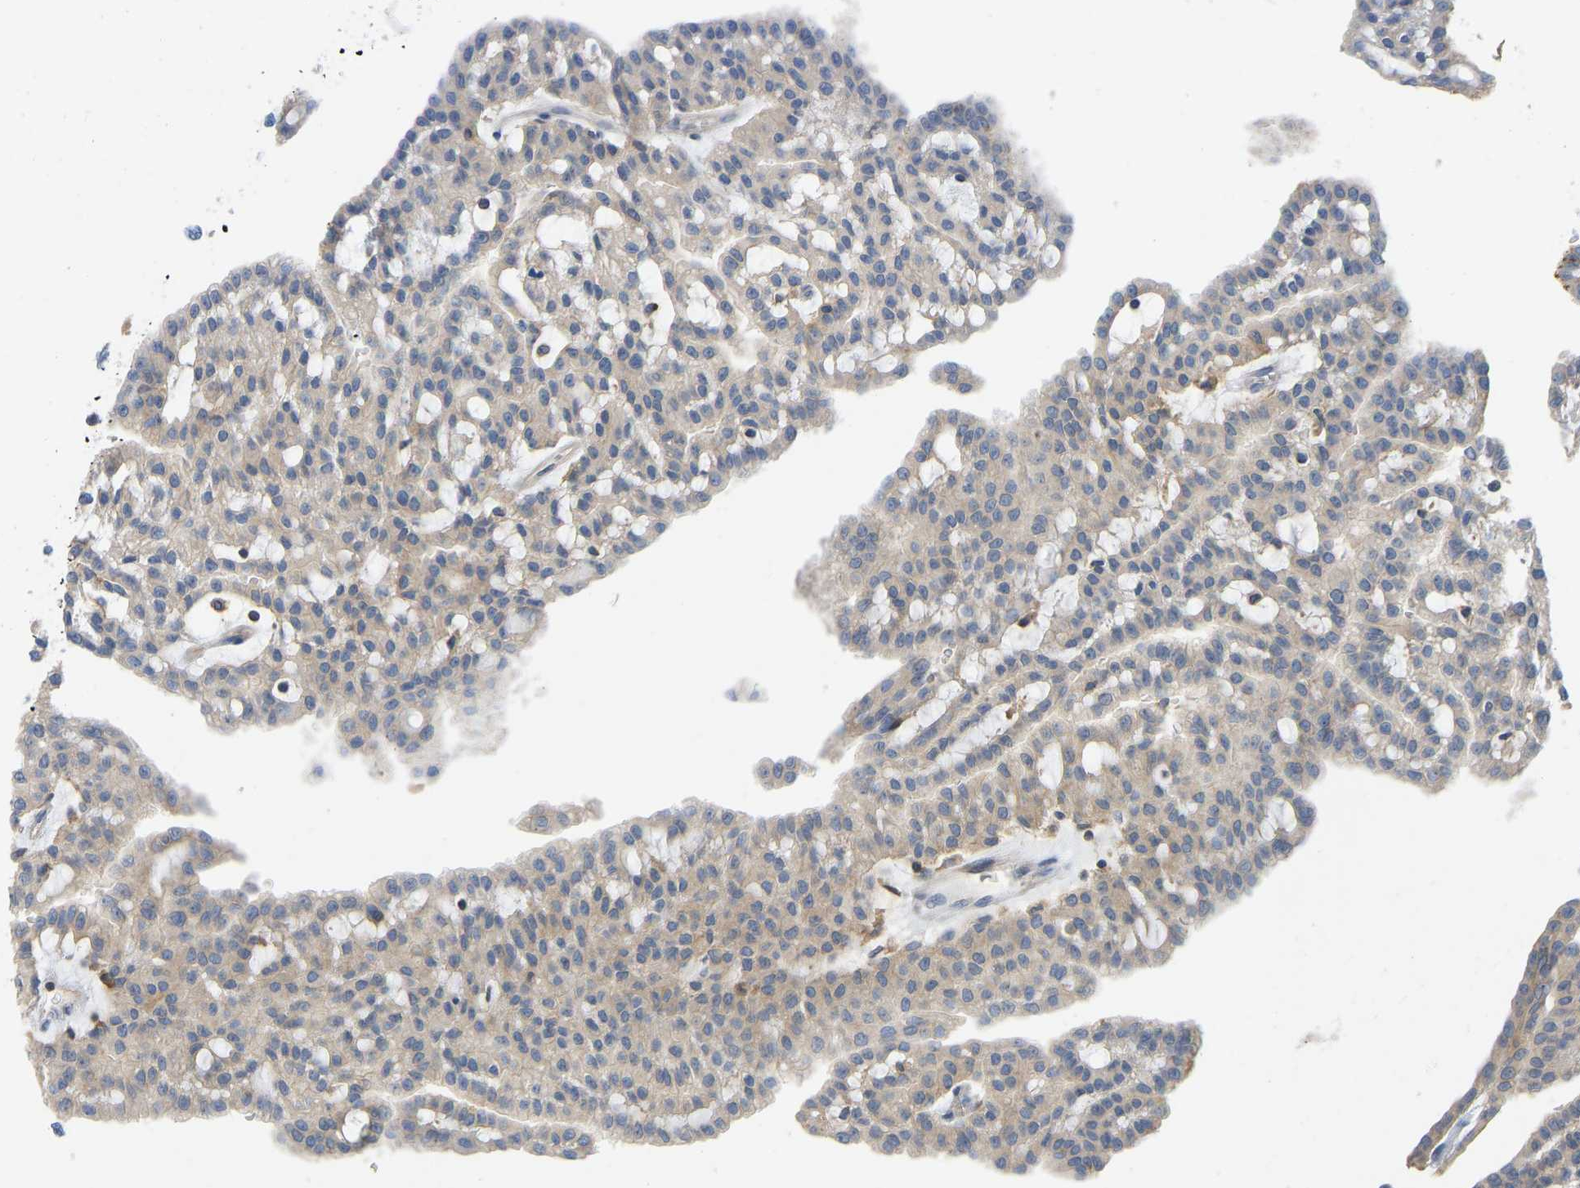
{"staining": {"intensity": "moderate", "quantity": "25%-75%", "location": "cytoplasmic/membranous"}, "tissue": "renal cancer", "cell_type": "Tumor cells", "image_type": "cancer", "snomed": [{"axis": "morphology", "description": "Adenocarcinoma, NOS"}, {"axis": "topography", "description": "Kidney"}], "caption": "A micrograph of renal cancer (adenocarcinoma) stained for a protein displays moderate cytoplasmic/membranous brown staining in tumor cells.", "gene": "NDRG3", "patient": {"sex": "male", "age": 63}}